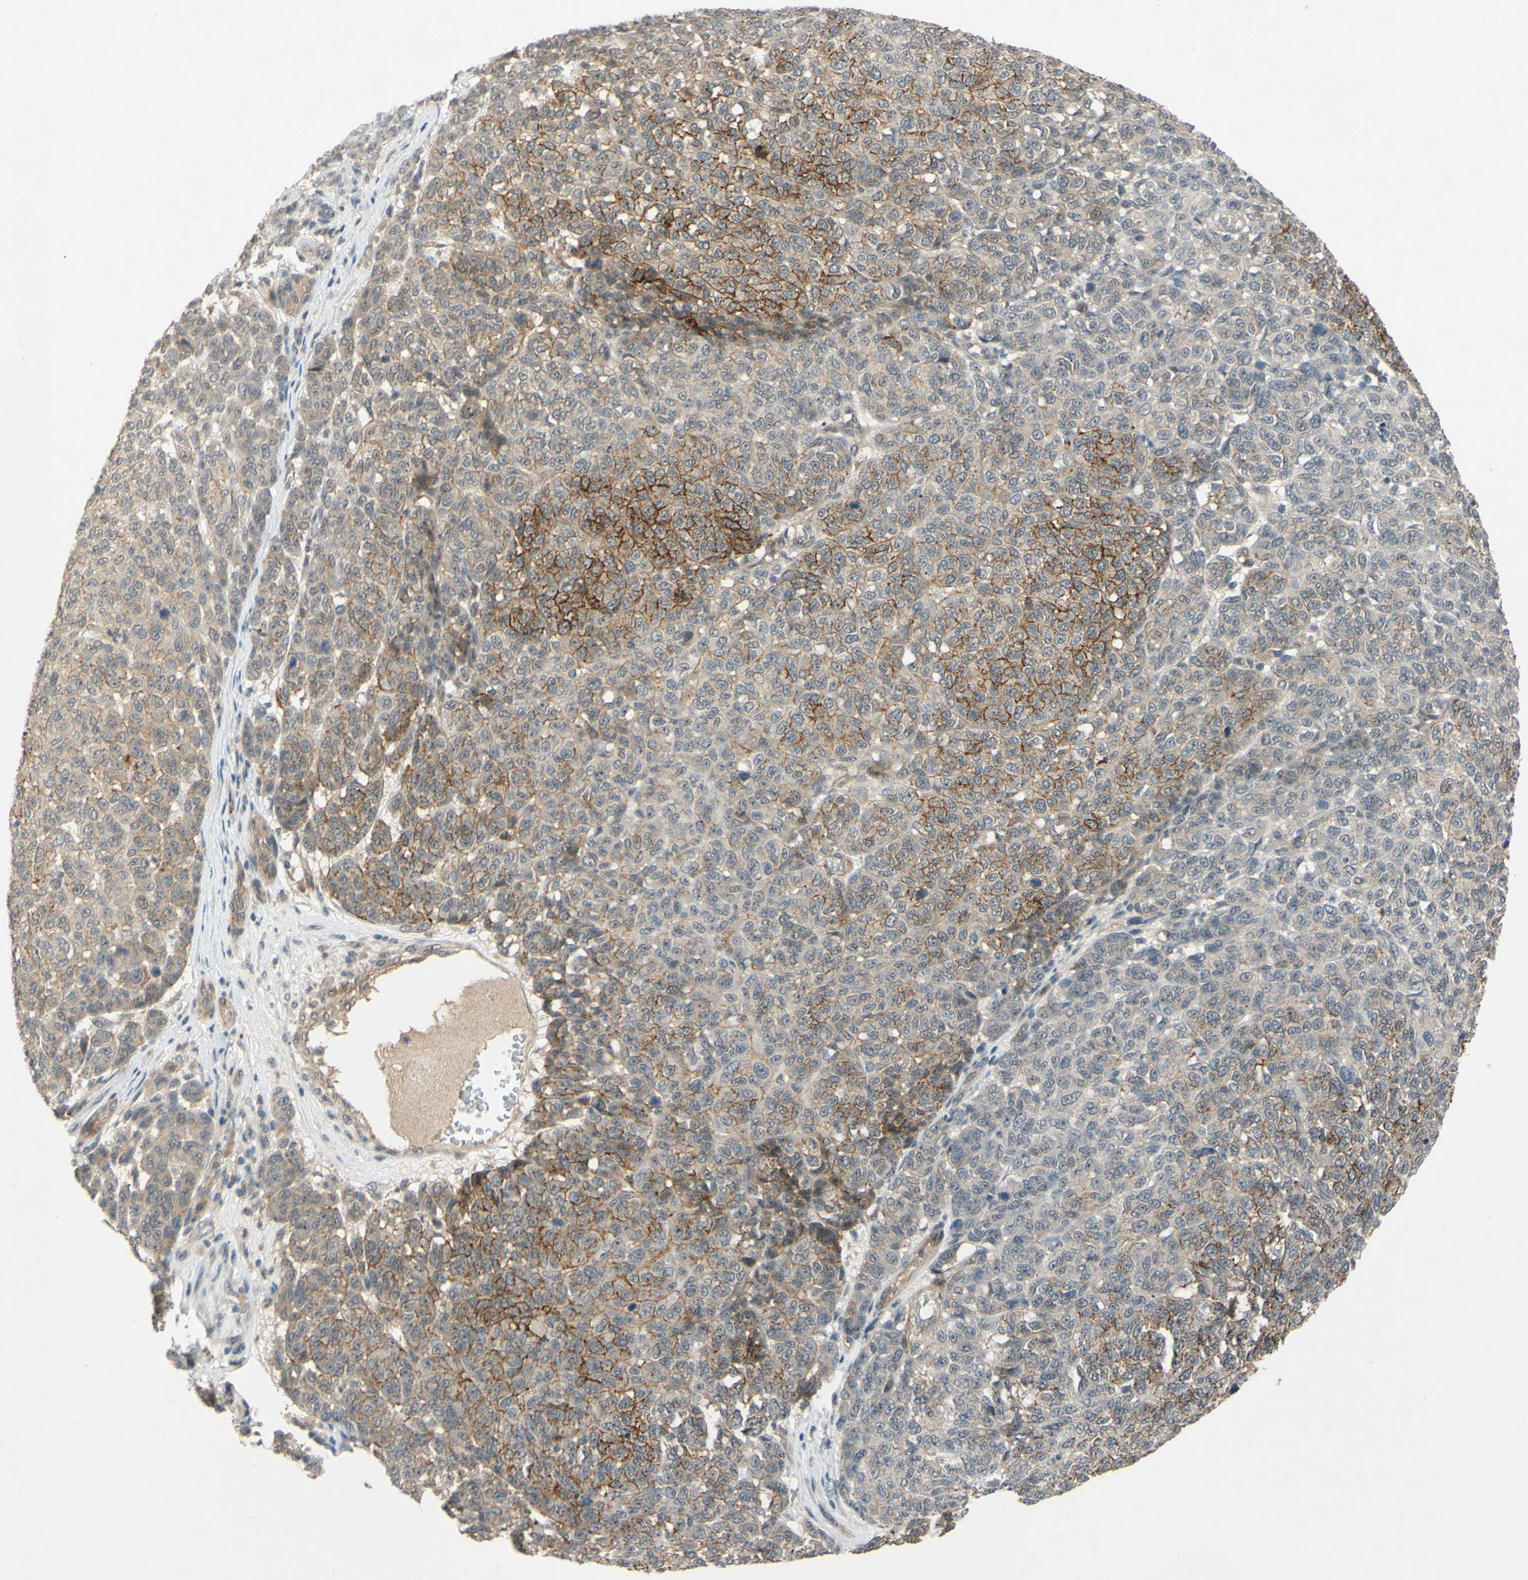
{"staining": {"intensity": "moderate", "quantity": ">75%", "location": "cytoplasmic/membranous"}, "tissue": "melanoma", "cell_type": "Tumor cells", "image_type": "cancer", "snomed": [{"axis": "morphology", "description": "Malignant melanoma, NOS"}, {"axis": "topography", "description": "Skin"}], "caption": "This is a micrograph of IHC staining of malignant melanoma, which shows moderate expression in the cytoplasmic/membranous of tumor cells.", "gene": "ALK", "patient": {"sex": "male", "age": 59}}